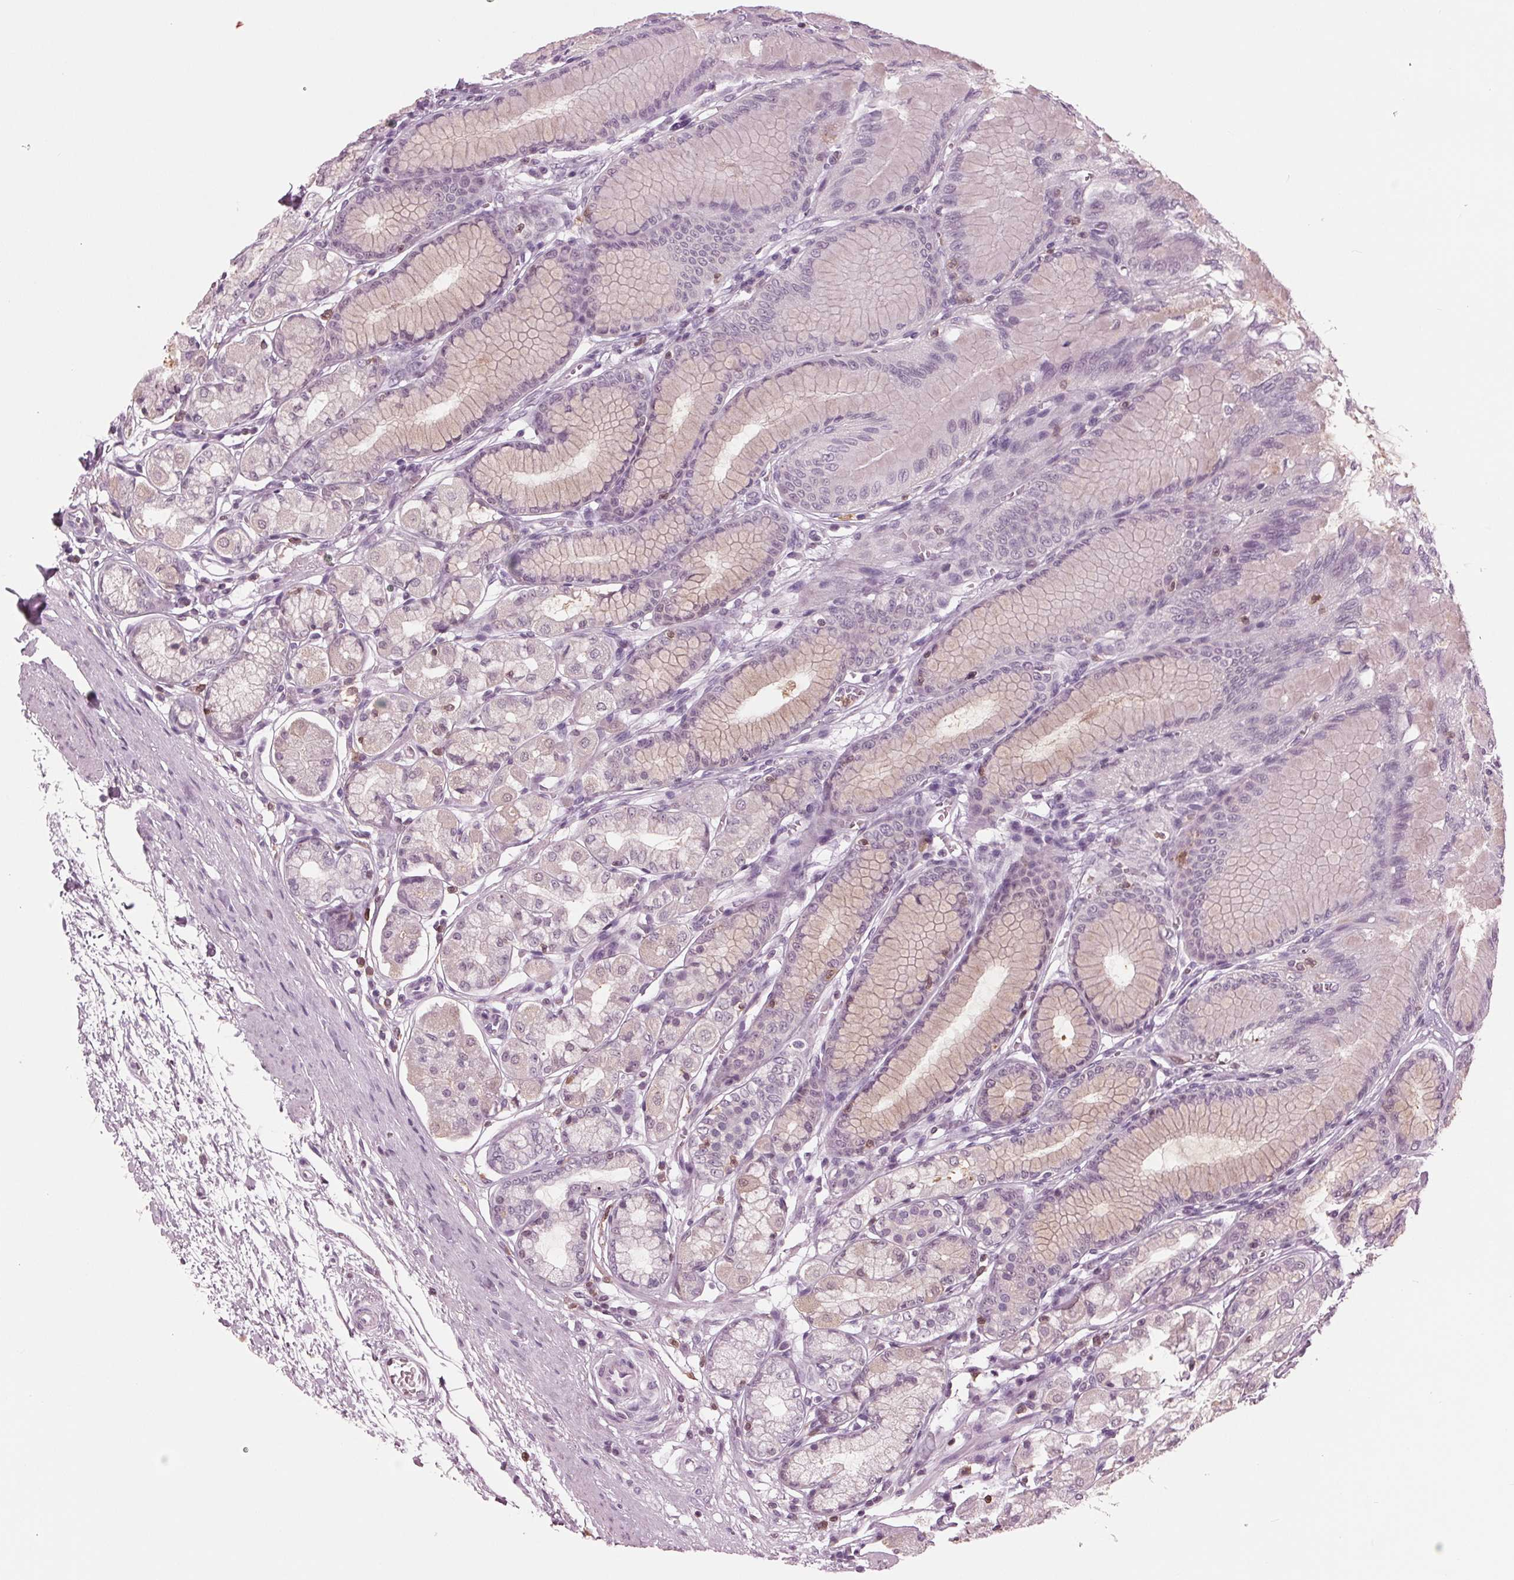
{"staining": {"intensity": "negative", "quantity": "none", "location": "none"}, "tissue": "stomach", "cell_type": "Glandular cells", "image_type": "normal", "snomed": [{"axis": "morphology", "description": "Normal tissue, NOS"}, {"axis": "topography", "description": "Stomach"}, {"axis": "topography", "description": "Stomach, lower"}], "caption": "Glandular cells are negative for brown protein staining in normal stomach. Nuclei are stained in blue.", "gene": "BTLA", "patient": {"sex": "male", "age": 76}}